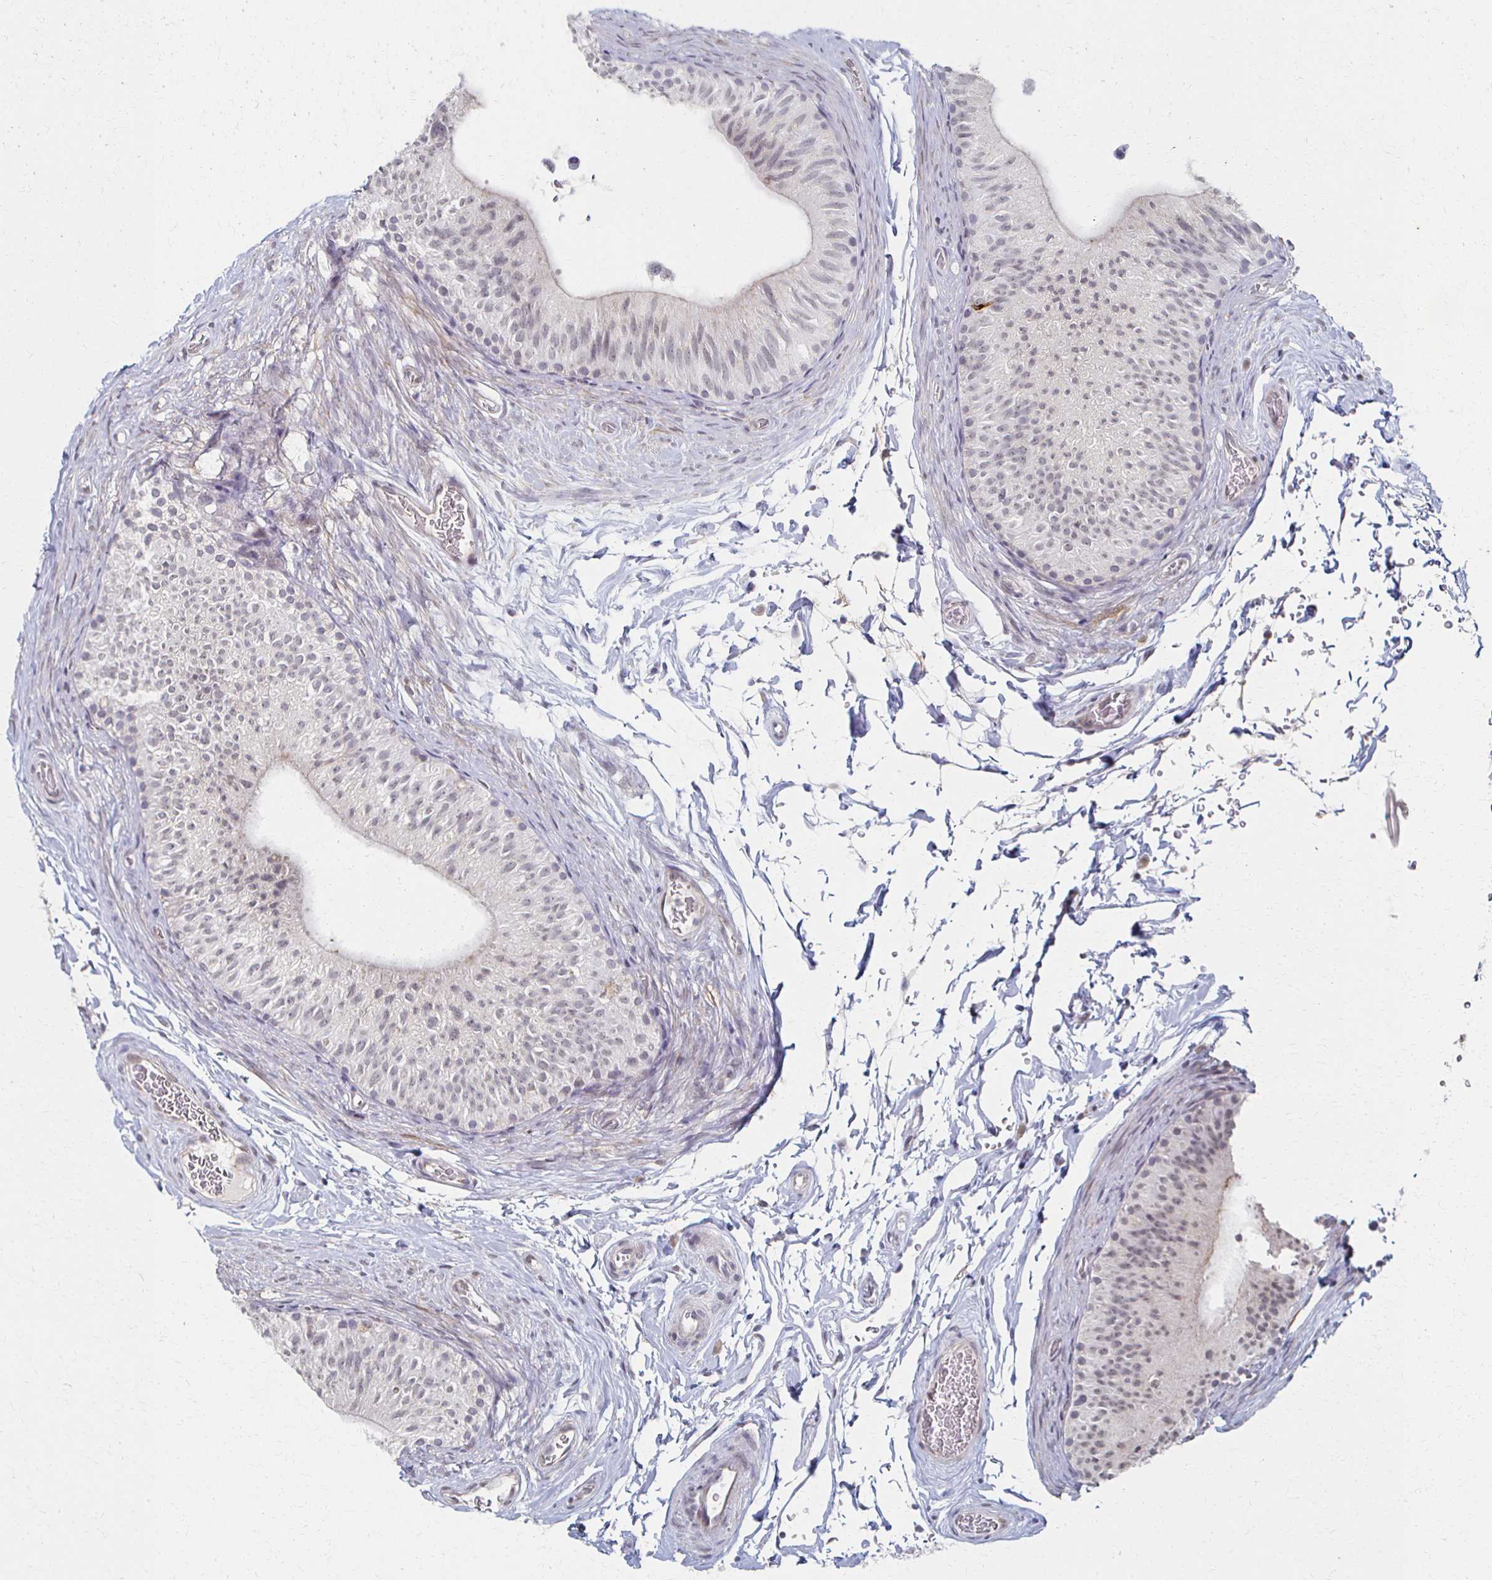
{"staining": {"intensity": "negative", "quantity": "none", "location": "none"}, "tissue": "epididymis", "cell_type": "Glandular cells", "image_type": "normal", "snomed": [{"axis": "morphology", "description": "Normal tissue, NOS"}, {"axis": "topography", "description": "Epididymis, spermatic cord, NOS"}, {"axis": "topography", "description": "Epididymis"}], "caption": "Immunohistochemical staining of unremarkable epididymis displays no significant positivity in glandular cells. (DAB (3,3'-diaminobenzidine) immunohistochemistry visualized using brightfield microscopy, high magnification).", "gene": "DAB1", "patient": {"sex": "male", "age": 31}}